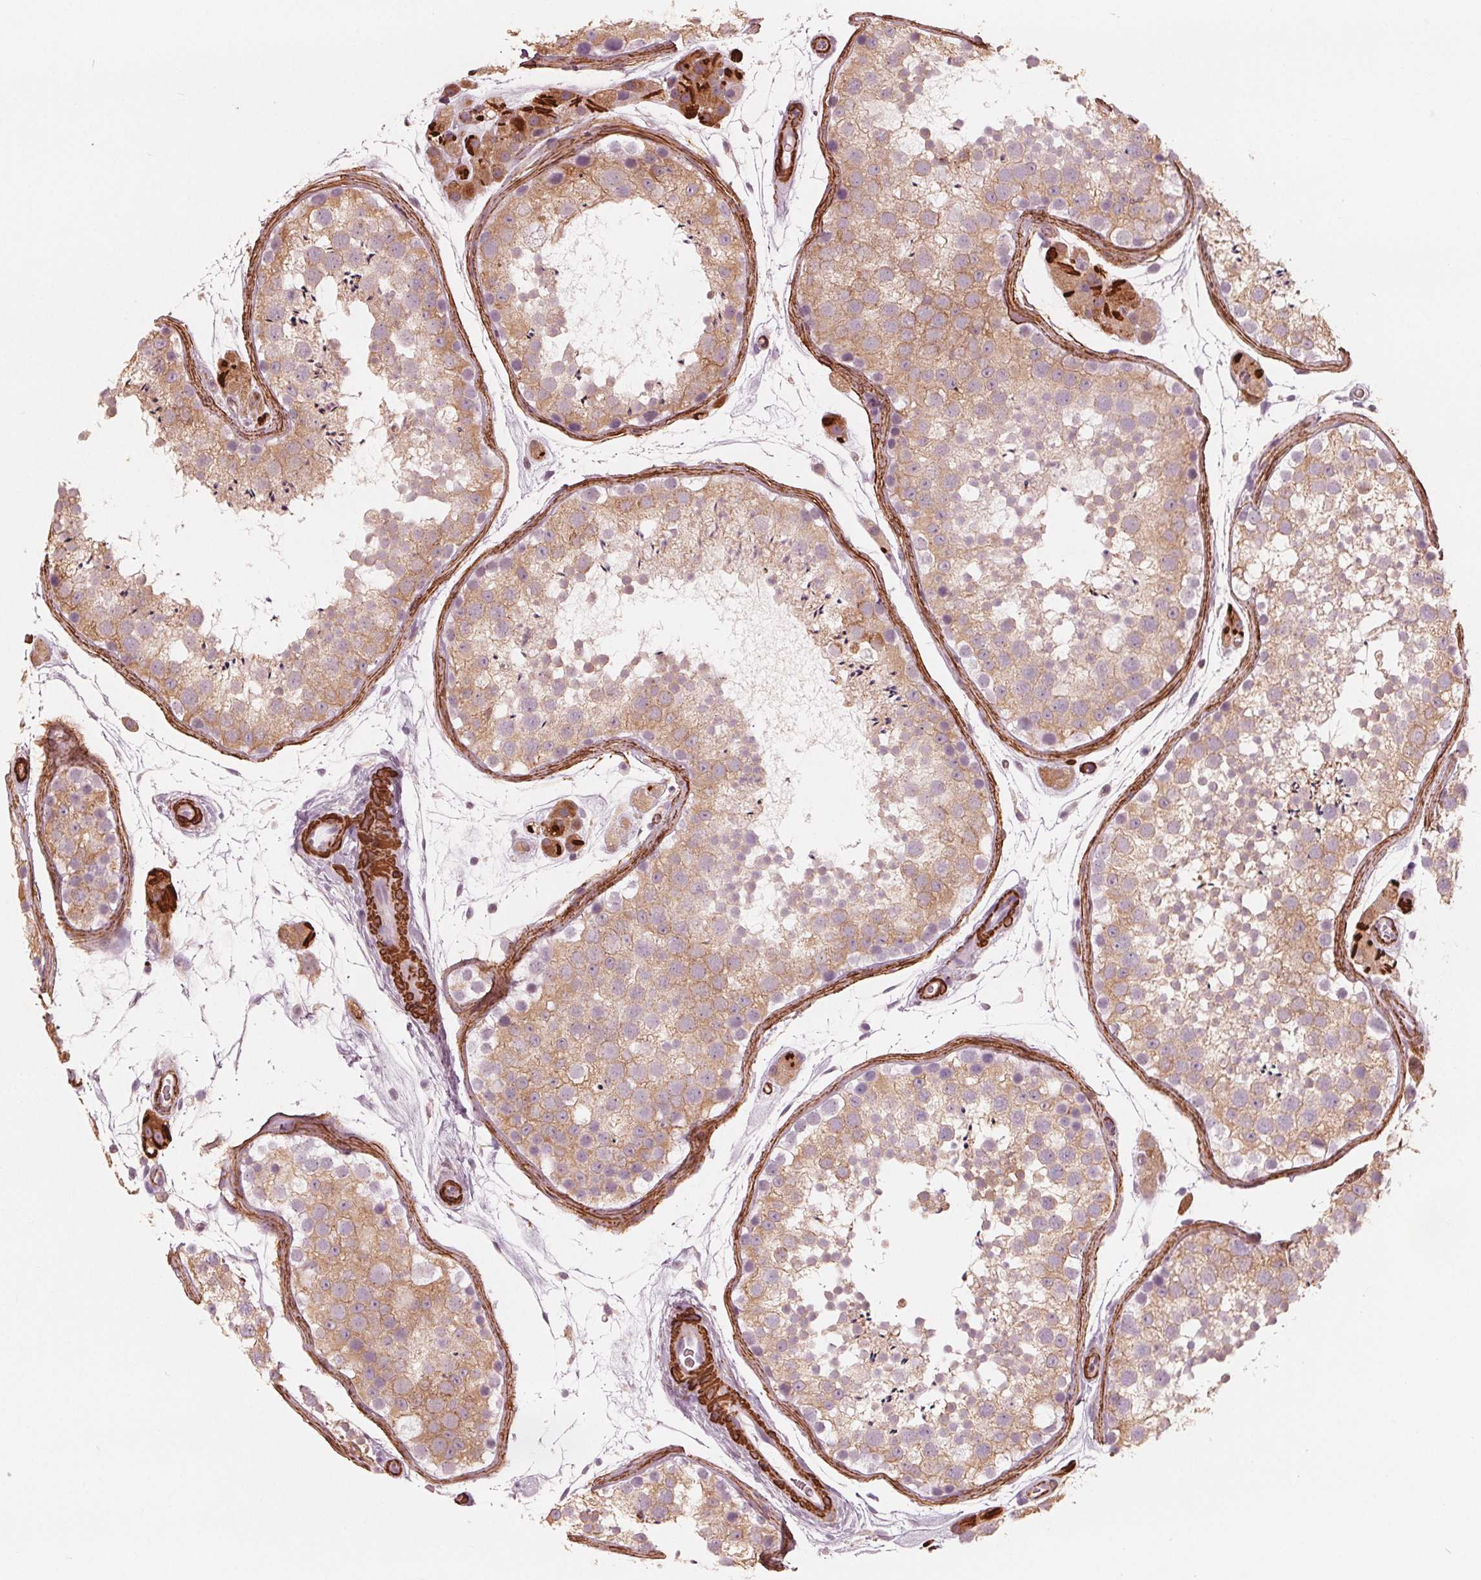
{"staining": {"intensity": "moderate", "quantity": "25%-75%", "location": "cytoplasmic/membranous"}, "tissue": "testis", "cell_type": "Cells in seminiferous ducts", "image_type": "normal", "snomed": [{"axis": "morphology", "description": "Normal tissue, NOS"}, {"axis": "topography", "description": "Testis"}], "caption": "A histopathology image of testis stained for a protein demonstrates moderate cytoplasmic/membranous brown staining in cells in seminiferous ducts.", "gene": "MIER3", "patient": {"sex": "male", "age": 41}}